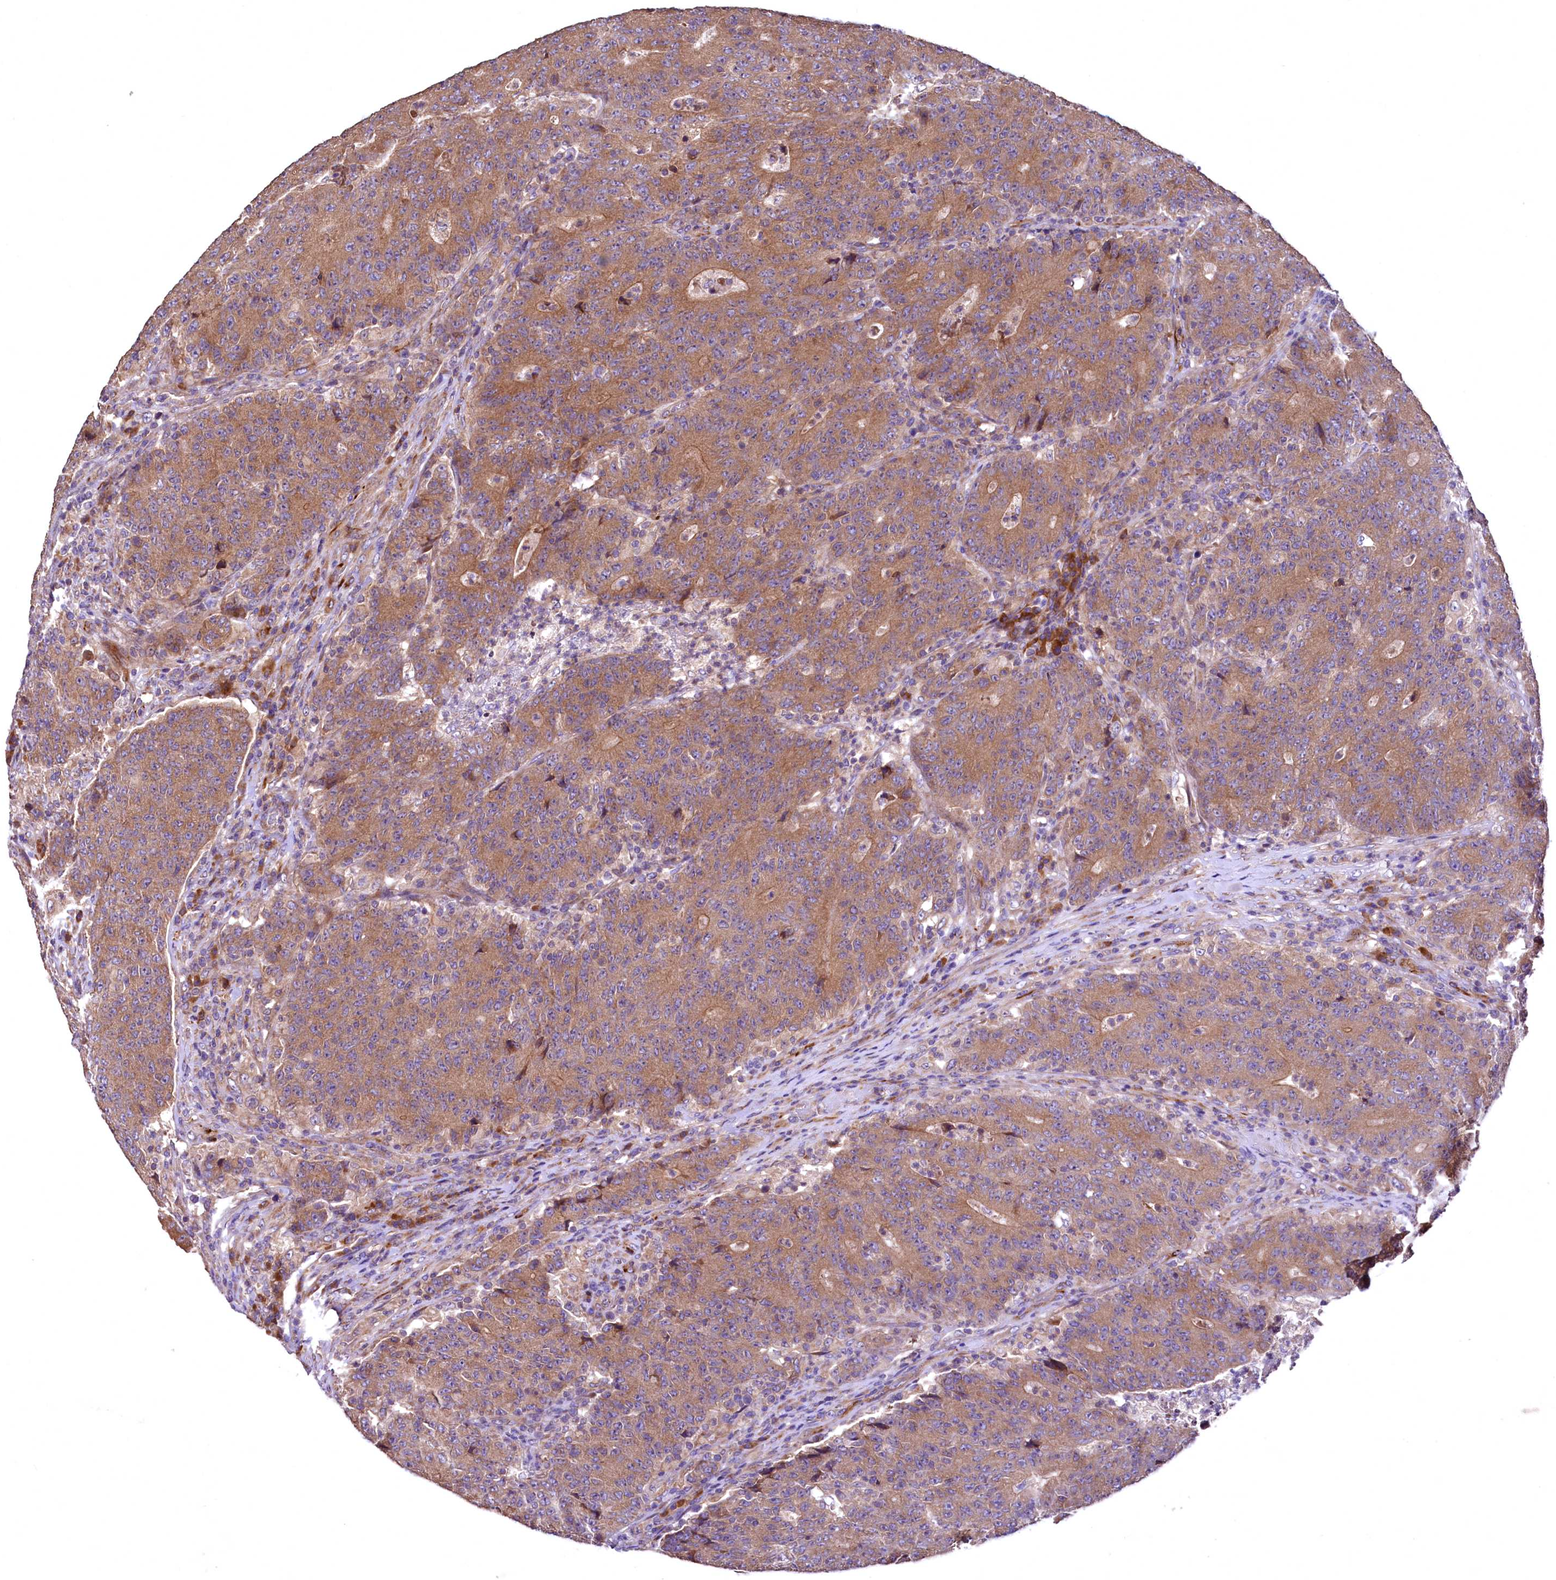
{"staining": {"intensity": "moderate", "quantity": ">75%", "location": "cytoplasmic/membranous"}, "tissue": "colorectal cancer", "cell_type": "Tumor cells", "image_type": "cancer", "snomed": [{"axis": "morphology", "description": "Adenocarcinoma, NOS"}, {"axis": "topography", "description": "Colon"}], "caption": "Immunohistochemical staining of human colorectal adenocarcinoma shows moderate cytoplasmic/membranous protein staining in approximately >75% of tumor cells.", "gene": "RASSF1", "patient": {"sex": "female", "age": 75}}